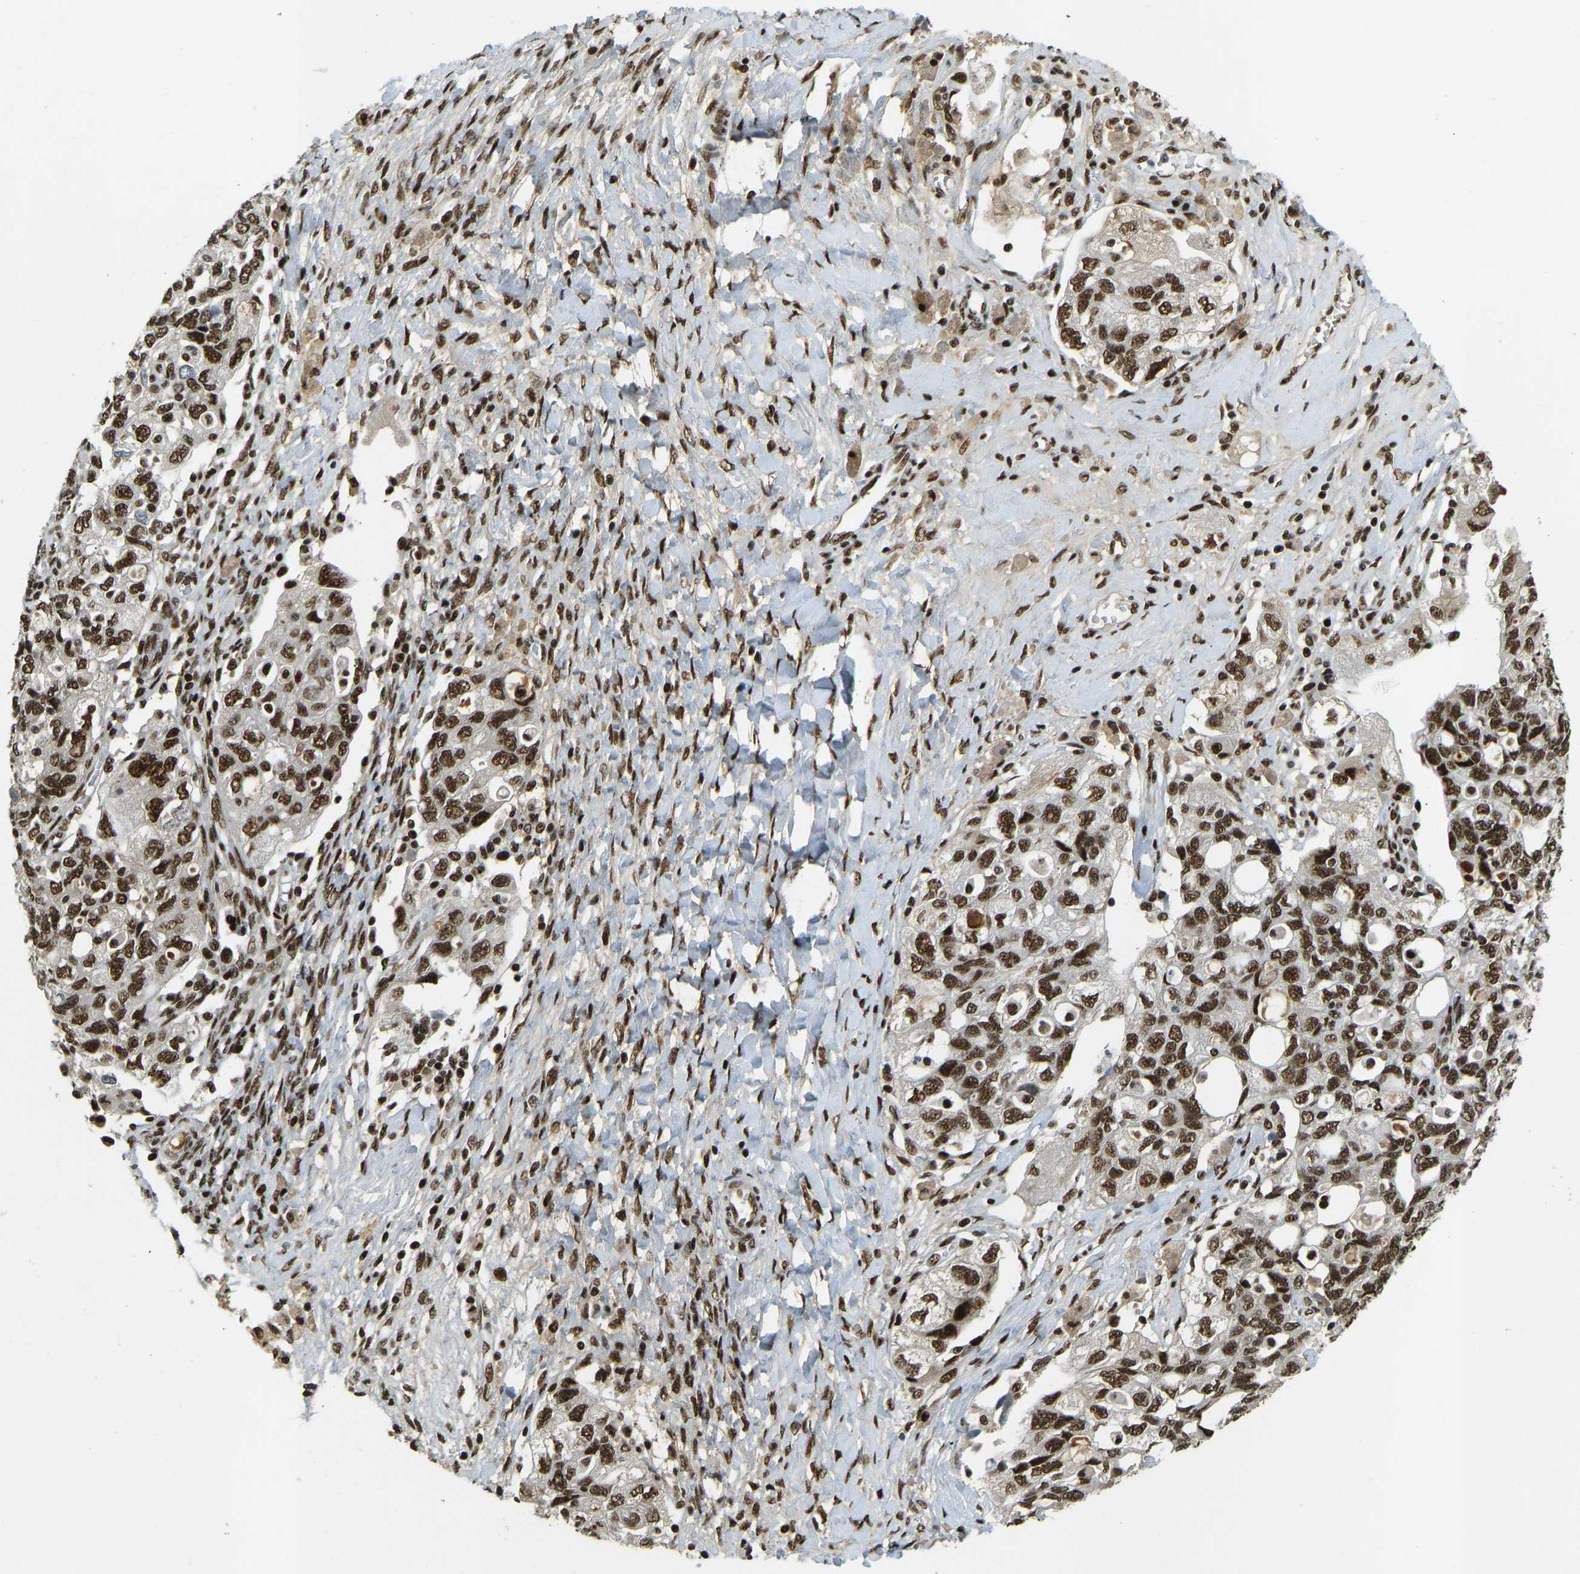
{"staining": {"intensity": "strong", "quantity": ">75%", "location": "nuclear"}, "tissue": "ovarian cancer", "cell_type": "Tumor cells", "image_type": "cancer", "snomed": [{"axis": "morphology", "description": "Carcinoma, NOS"}, {"axis": "morphology", "description": "Cystadenocarcinoma, serous, NOS"}, {"axis": "topography", "description": "Ovary"}], "caption": "Strong nuclear positivity for a protein is appreciated in approximately >75% of tumor cells of serous cystadenocarcinoma (ovarian) using immunohistochemistry (IHC).", "gene": "FOXK1", "patient": {"sex": "female", "age": 69}}